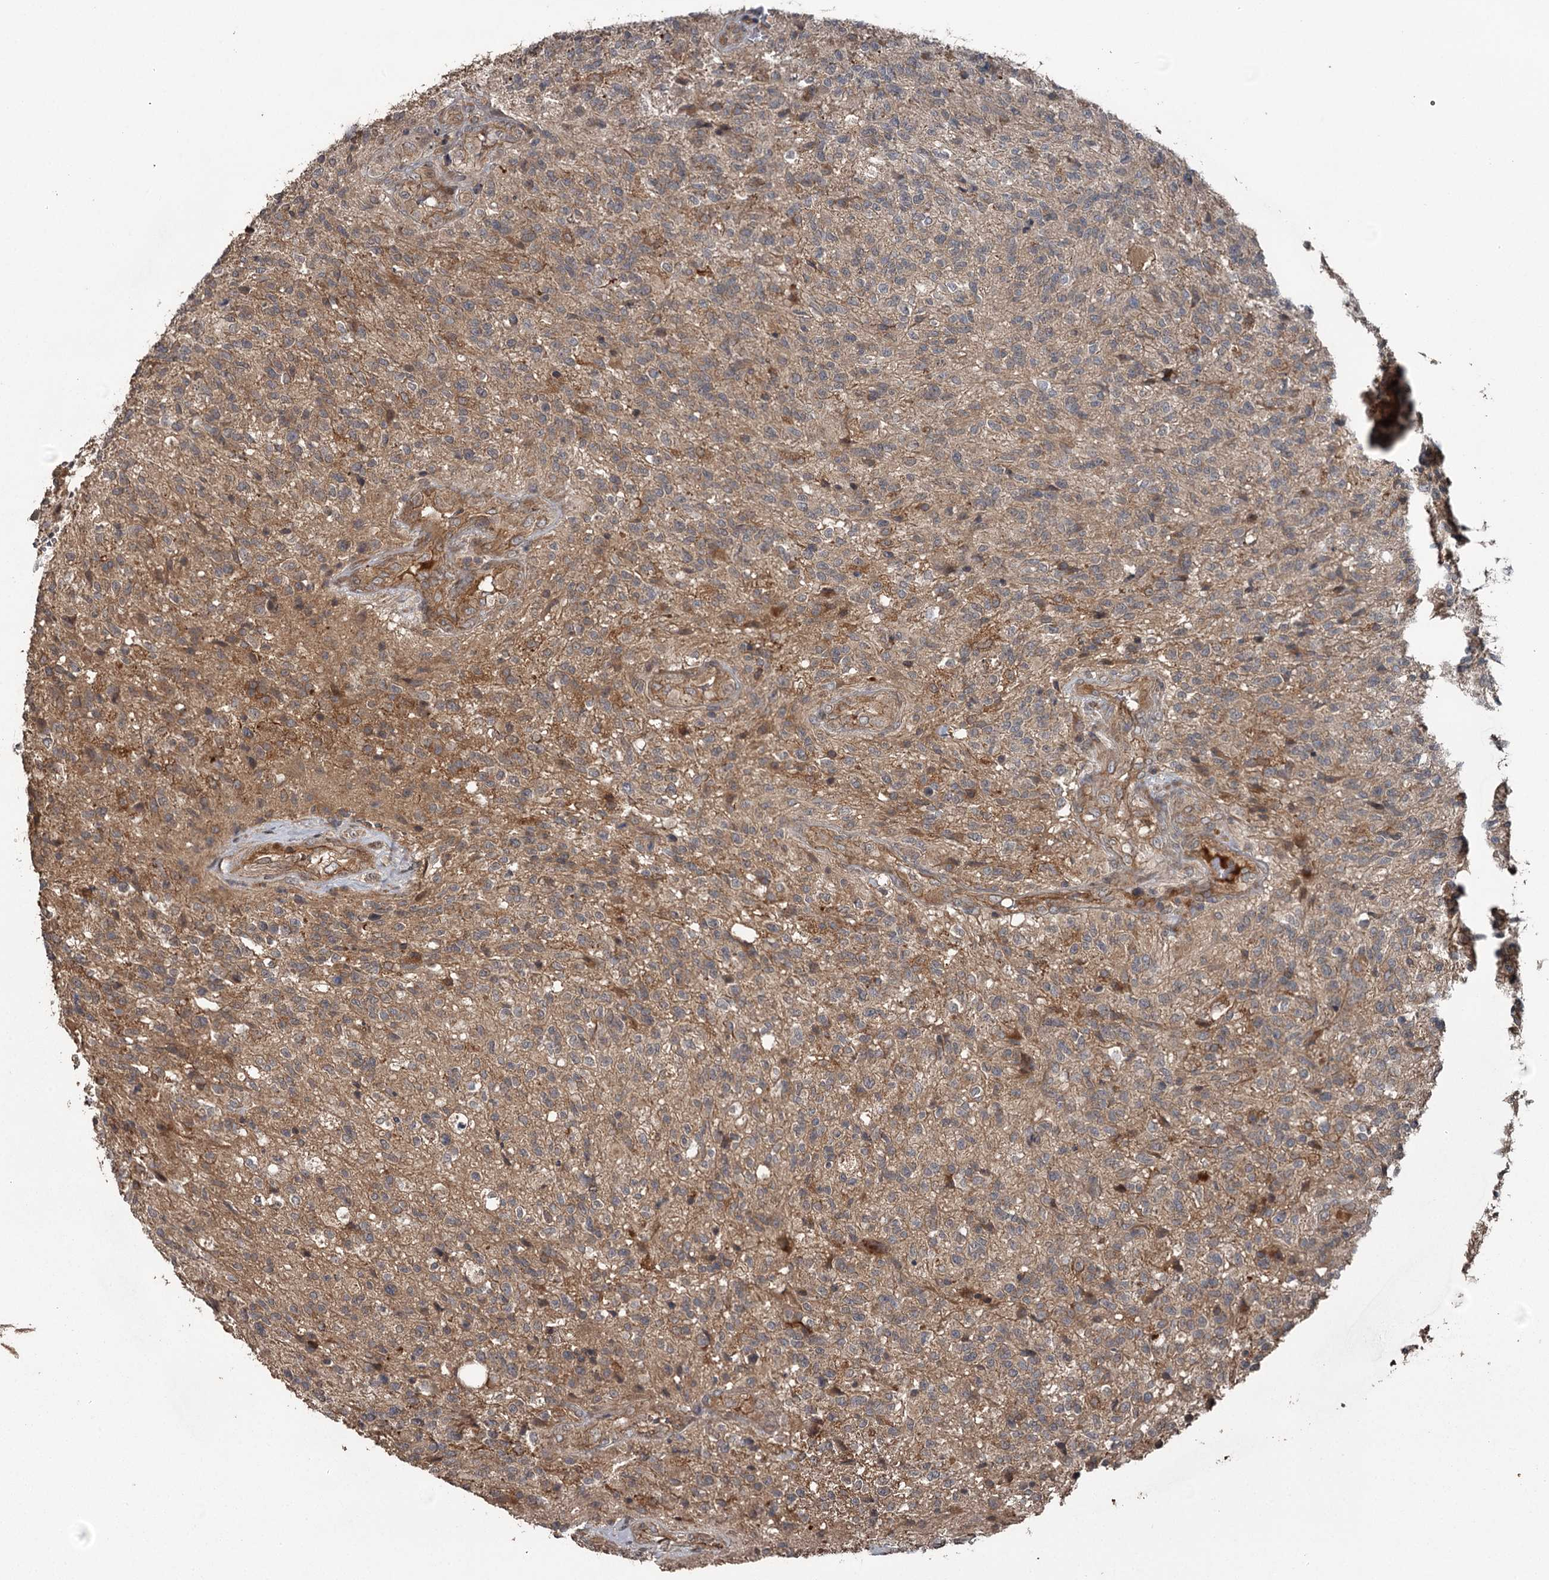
{"staining": {"intensity": "weak", "quantity": "25%-75%", "location": "cytoplasmic/membranous"}, "tissue": "glioma", "cell_type": "Tumor cells", "image_type": "cancer", "snomed": [{"axis": "morphology", "description": "Glioma, malignant, High grade"}, {"axis": "topography", "description": "Brain"}], "caption": "Human glioma stained for a protein (brown) demonstrates weak cytoplasmic/membranous positive expression in about 25%-75% of tumor cells.", "gene": "RAB21", "patient": {"sex": "male", "age": 56}}